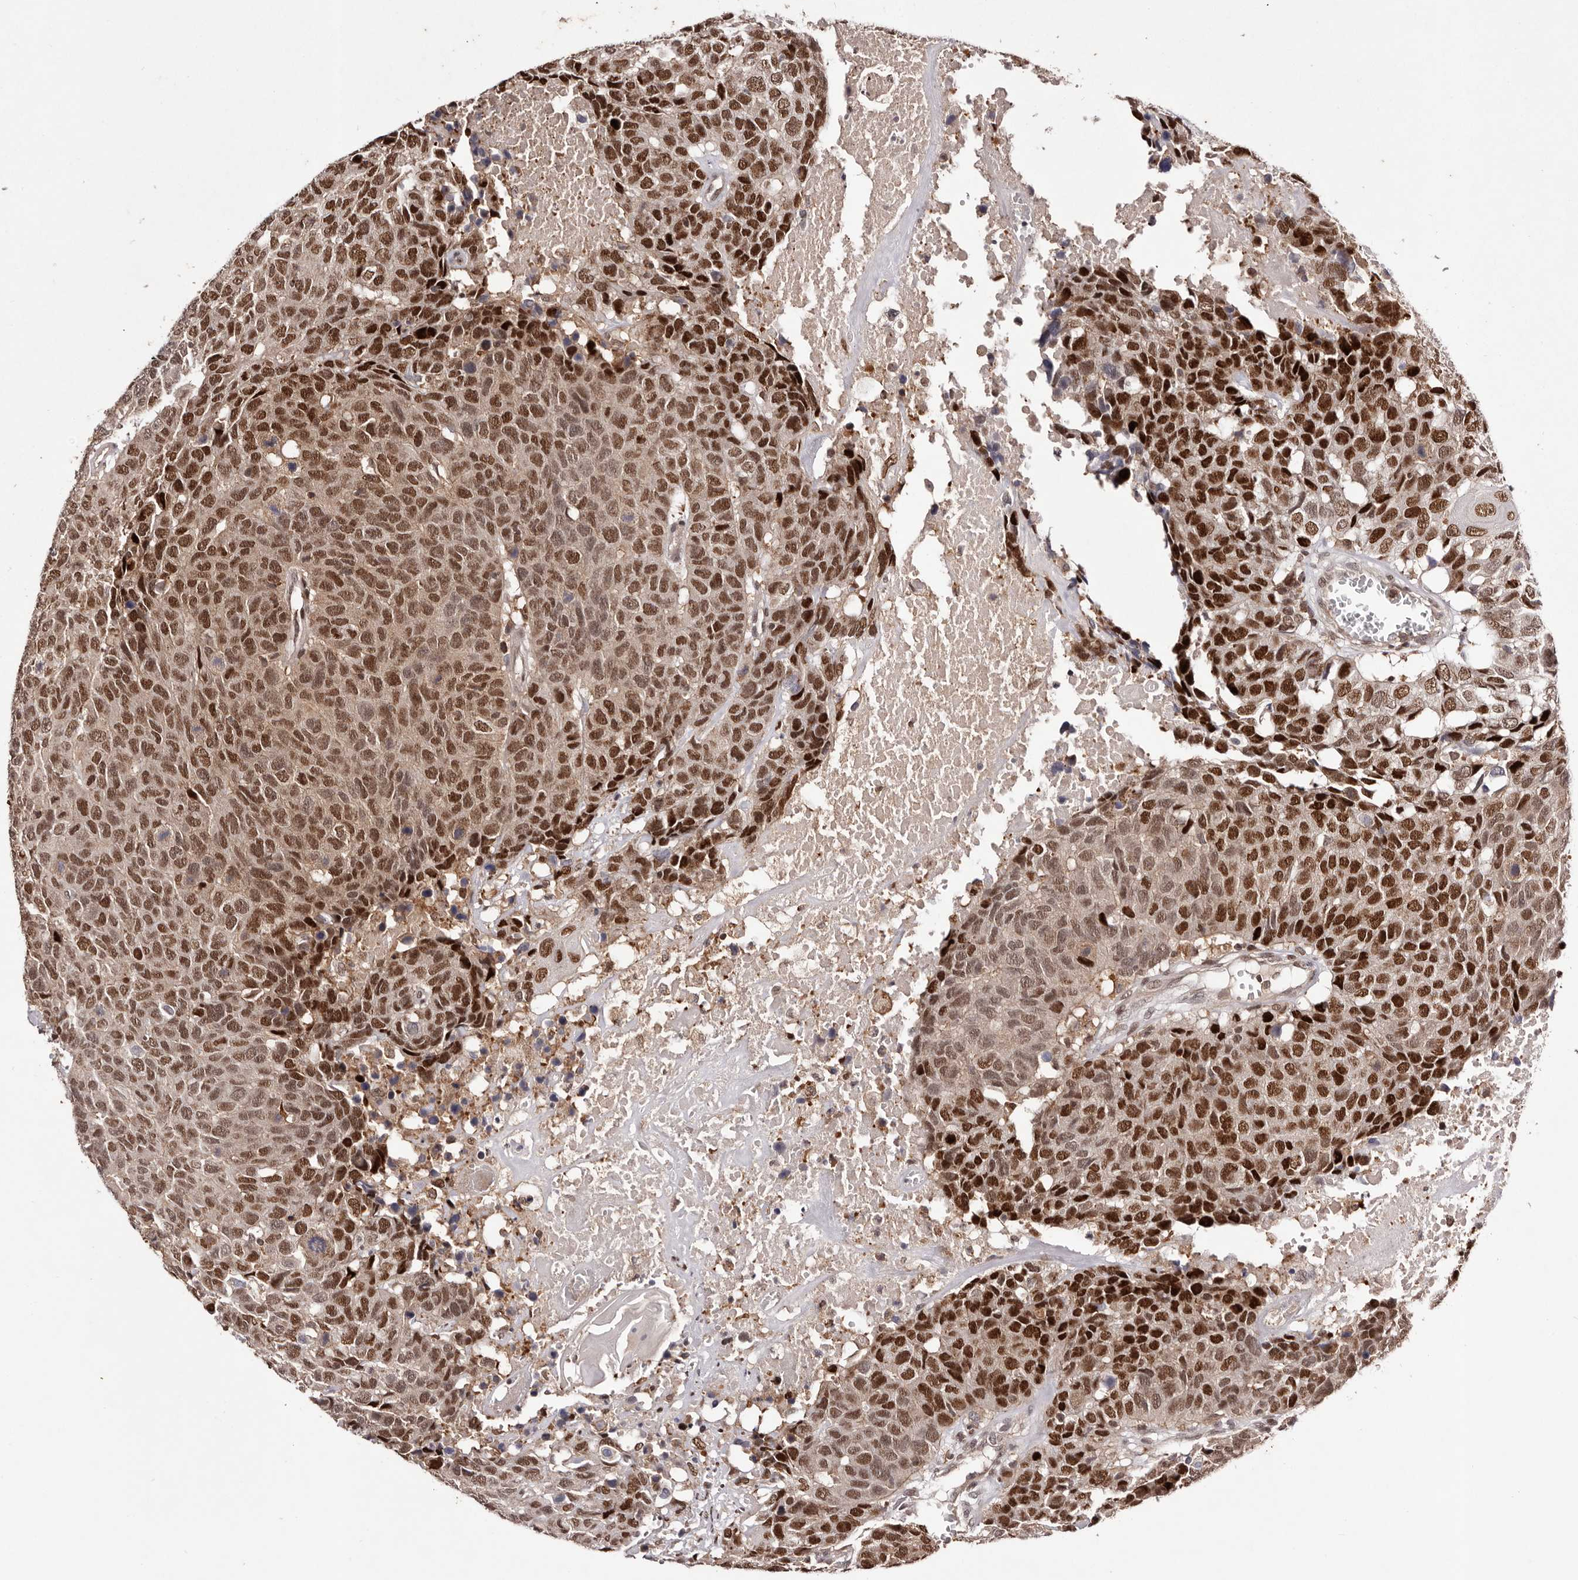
{"staining": {"intensity": "strong", "quantity": ">75%", "location": "nuclear"}, "tissue": "head and neck cancer", "cell_type": "Tumor cells", "image_type": "cancer", "snomed": [{"axis": "morphology", "description": "Squamous cell carcinoma, NOS"}, {"axis": "topography", "description": "Head-Neck"}], "caption": "Human head and neck cancer stained with a protein marker reveals strong staining in tumor cells.", "gene": "FBXO5", "patient": {"sex": "male", "age": 66}}